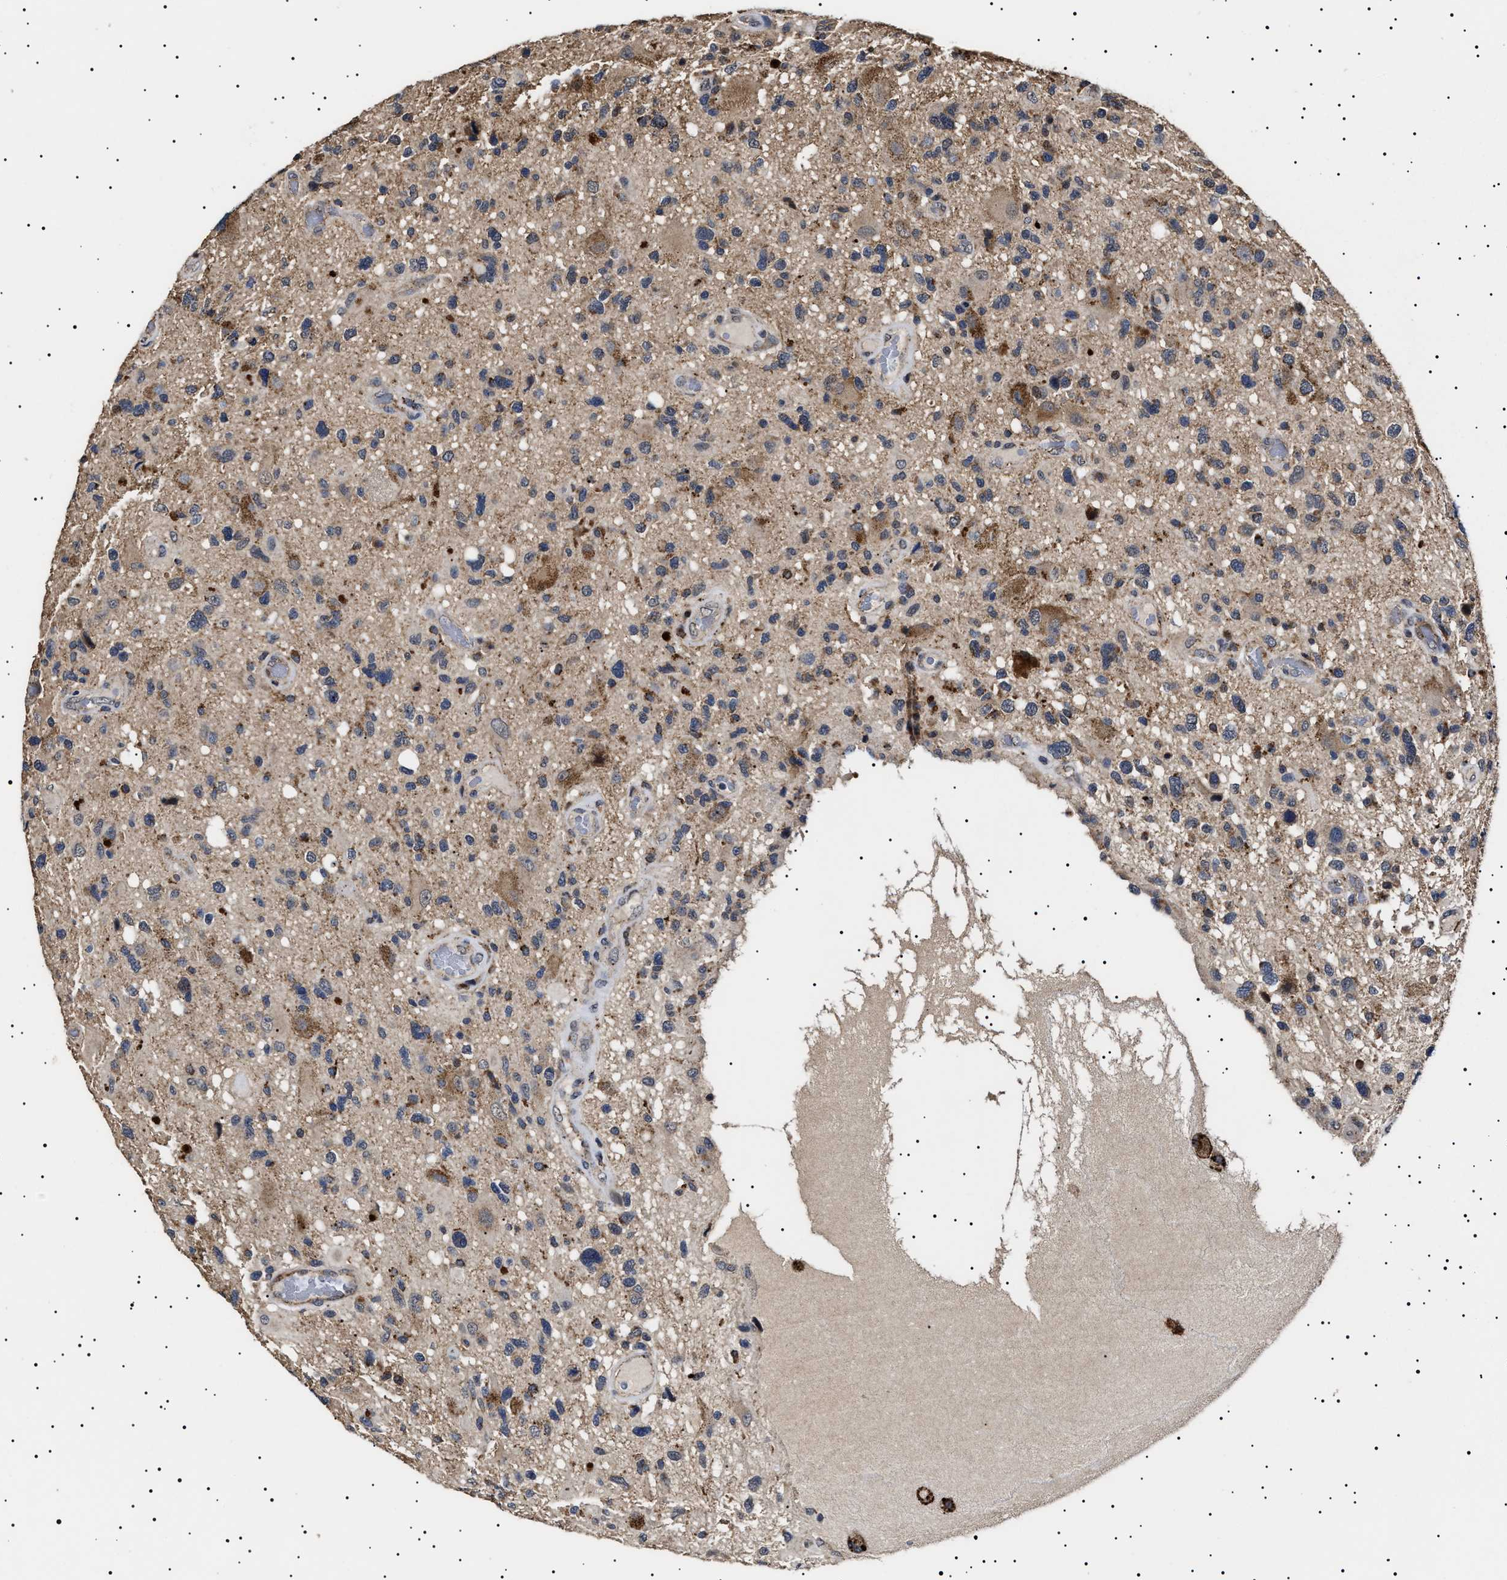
{"staining": {"intensity": "strong", "quantity": "25%-75%", "location": "cytoplasmic/membranous"}, "tissue": "glioma", "cell_type": "Tumor cells", "image_type": "cancer", "snomed": [{"axis": "morphology", "description": "Glioma, malignant, High grade"}, {"axis": "topography", "description": "Brain"}], "caption": "Glioma tissue exhibits strong cytoplasmic/membranous expression in about 25%-75% of tumor cells", "gene": "RAB34", "patient": {"sex": "male", "age": 33}}